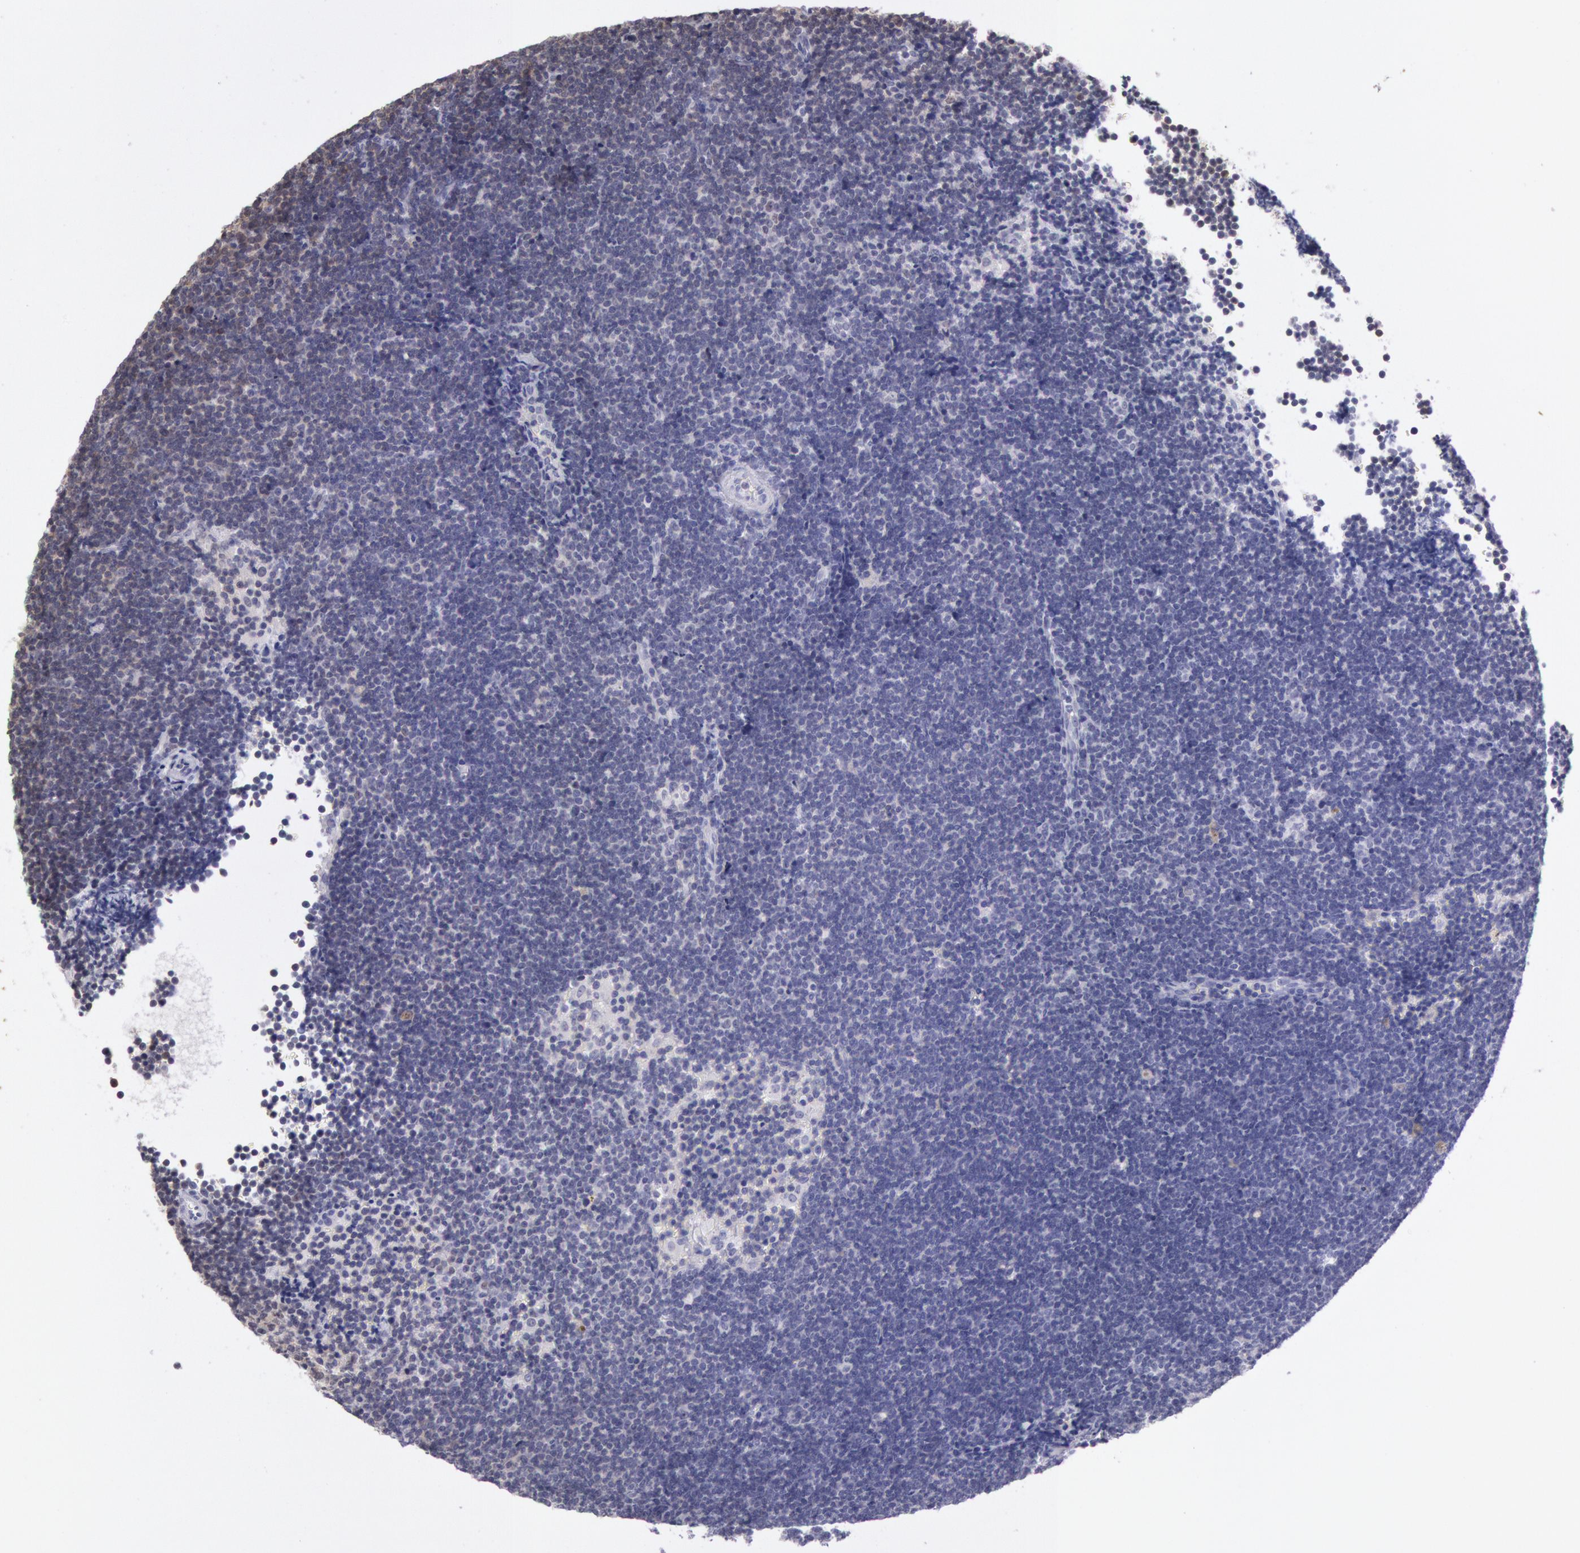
{"staining": {"intensity": "negative", "quantity": "none", "location": "none"}, "tissue": "lymphoma", "cell_type": "Tumor cells", "image_type": "cancer", "snomed": [{"axis": "morphology", "description": "Malignant lymphoma, non-Hodgkin's type, Low grade"}, {"axis": "topography", "description": "Lymph node"}], "caption": "Tumor cells are negative for brown protein staining in lymphoma.", "gene": "HIF1A", "patient": {"sex": "female", "age": 51}}